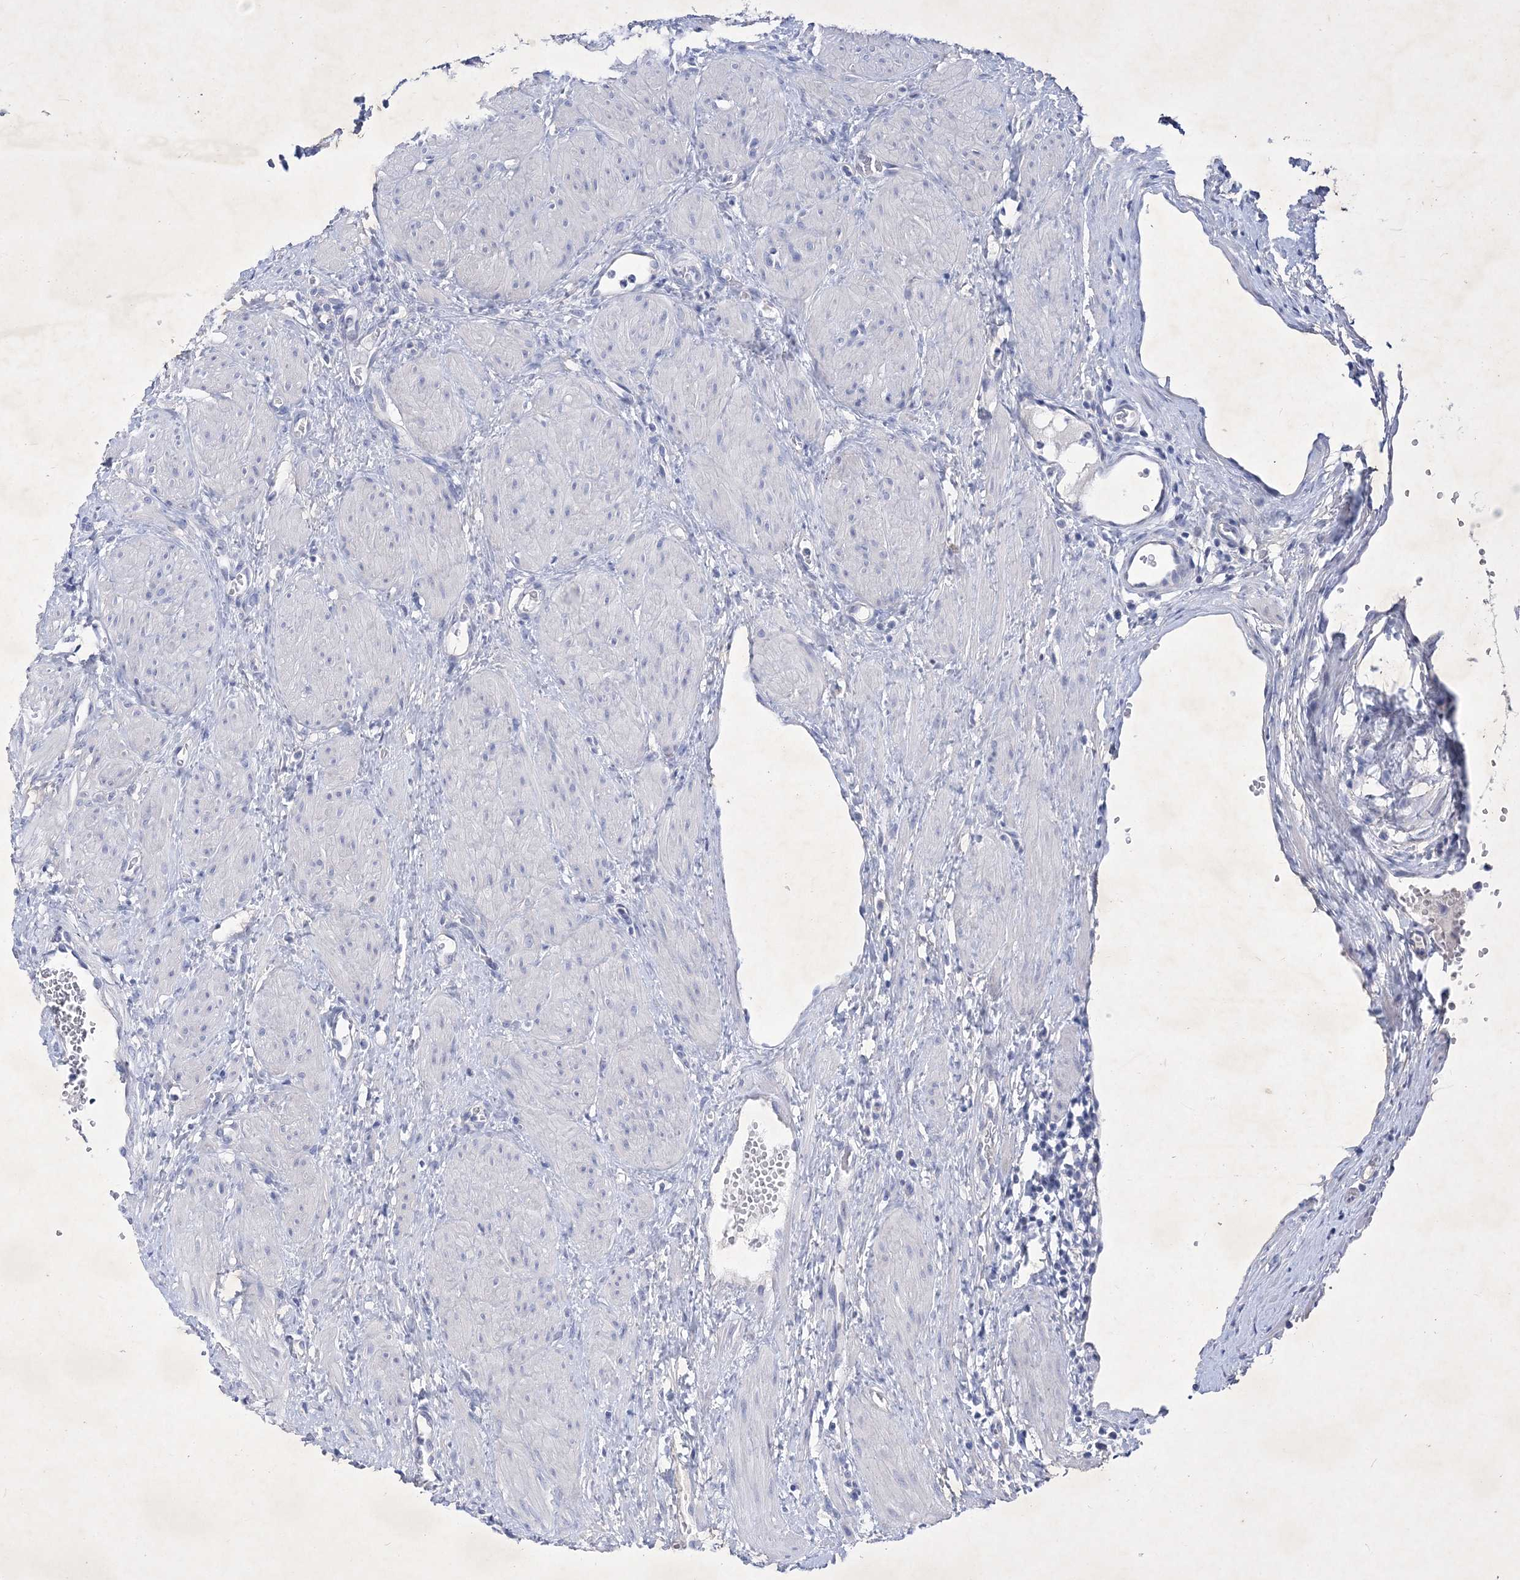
{"staining": {"intensity": "negative", "quantity": "none", "location": "none"}, "tissue": "ovary", "cell_type": "Ovarian stroma cells", "image_type": "normal", "snomed": [{"axis": "morphology", "description": "Normal tissue, NOS"}, {"axis": "morphology", "description": "Cyst, NOS"}, {"axis": "topography", "description": "Ovary"}], "caption": "Immunohistochemical staining of unremarkable human ovary shows no significant positivity in ovarian stroma cells.", "gene": "GPN1", "patient": {"sex": "female", "age": 33}}